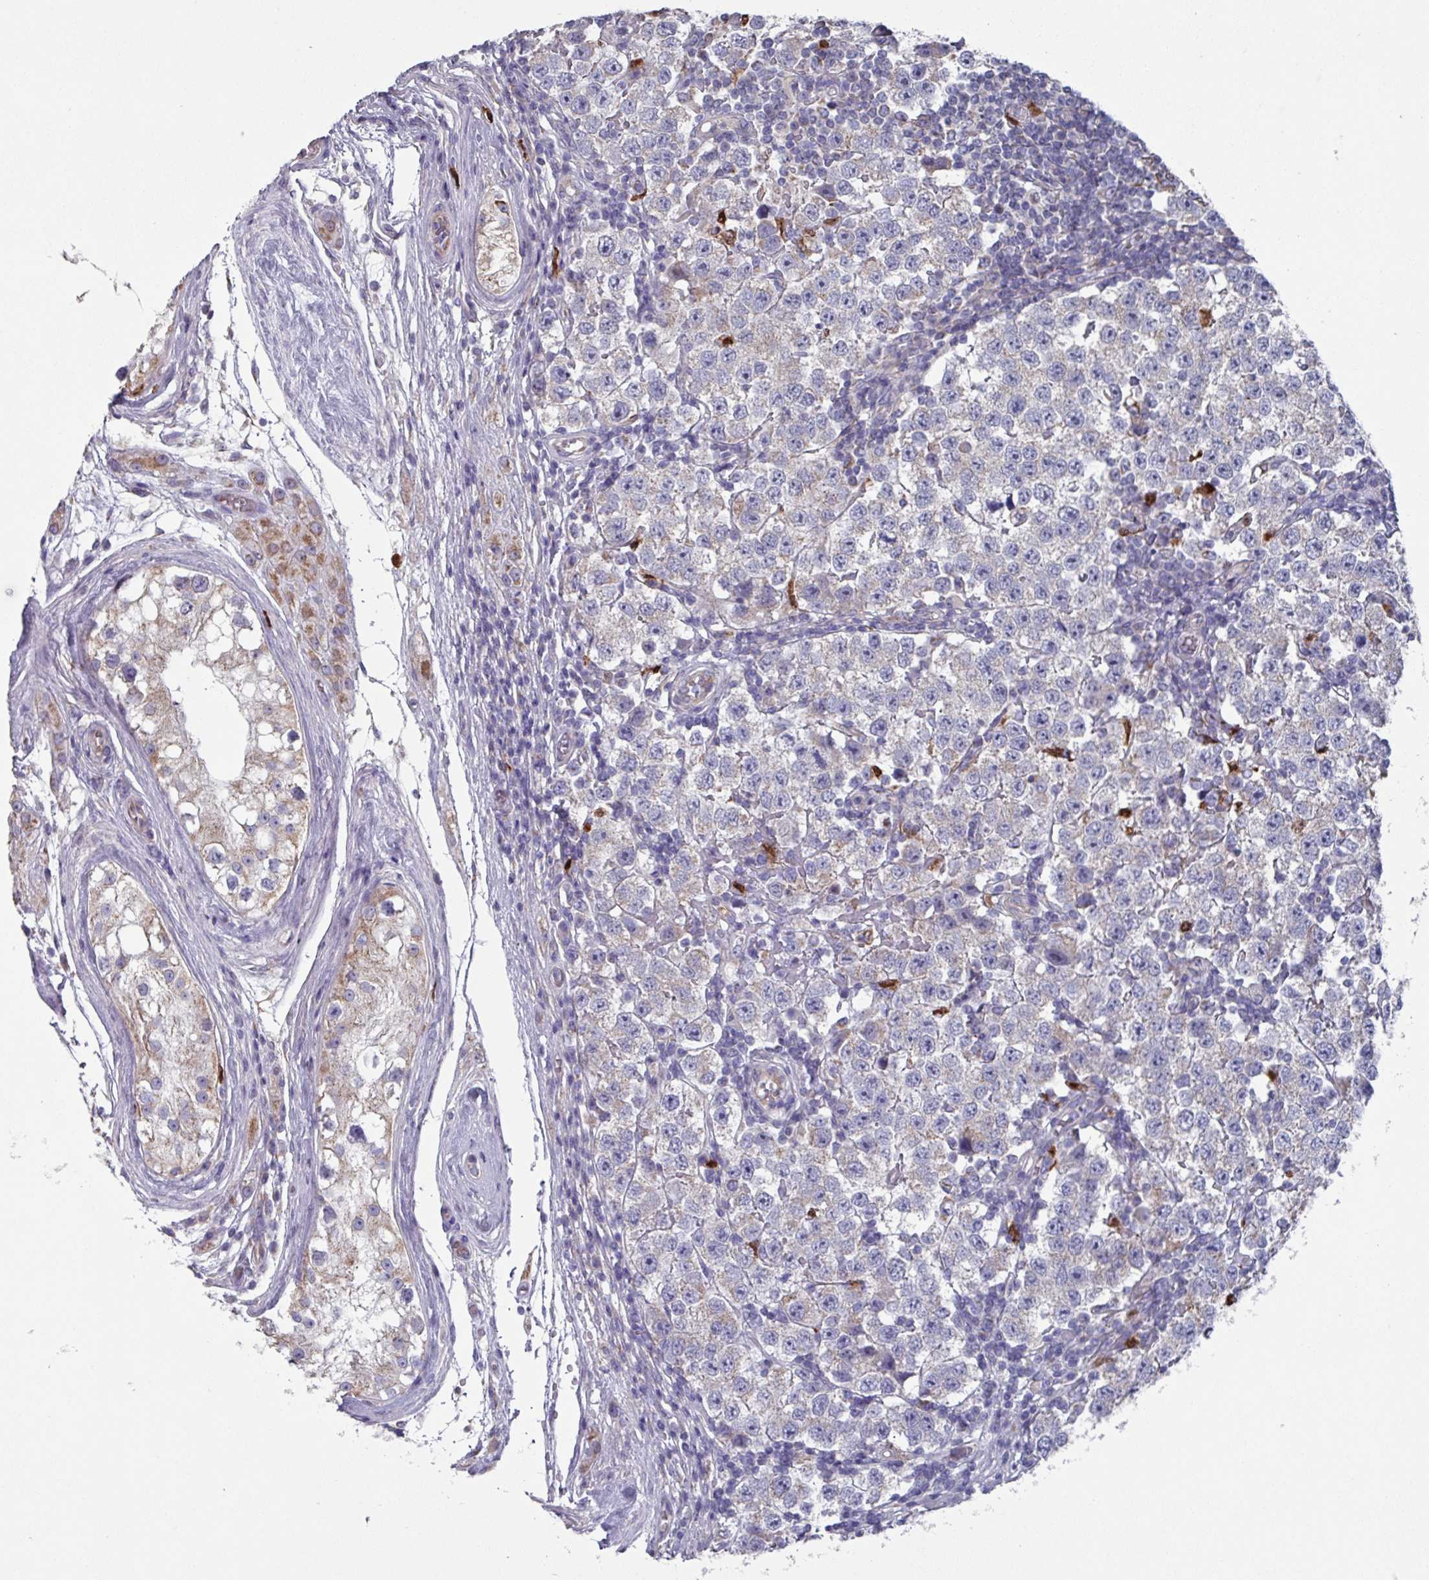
{"staining": {"intensity": "negative", "quantity": "none", "location": "none"}, "tissue": "testis cancer", "cell_type": "Tumor cells", "image_type": "cancer", "snomed": [{"axis": "morphology", "description": "Seminoma, NOS"}, {"axis": "topography", "description": "Testis"}], "caption": "Micrograph shows no significant protein positivity in tumor cells of testis cancer.", "gene": "UQCC2", "patient": {"sex": "male", "age": 34}}